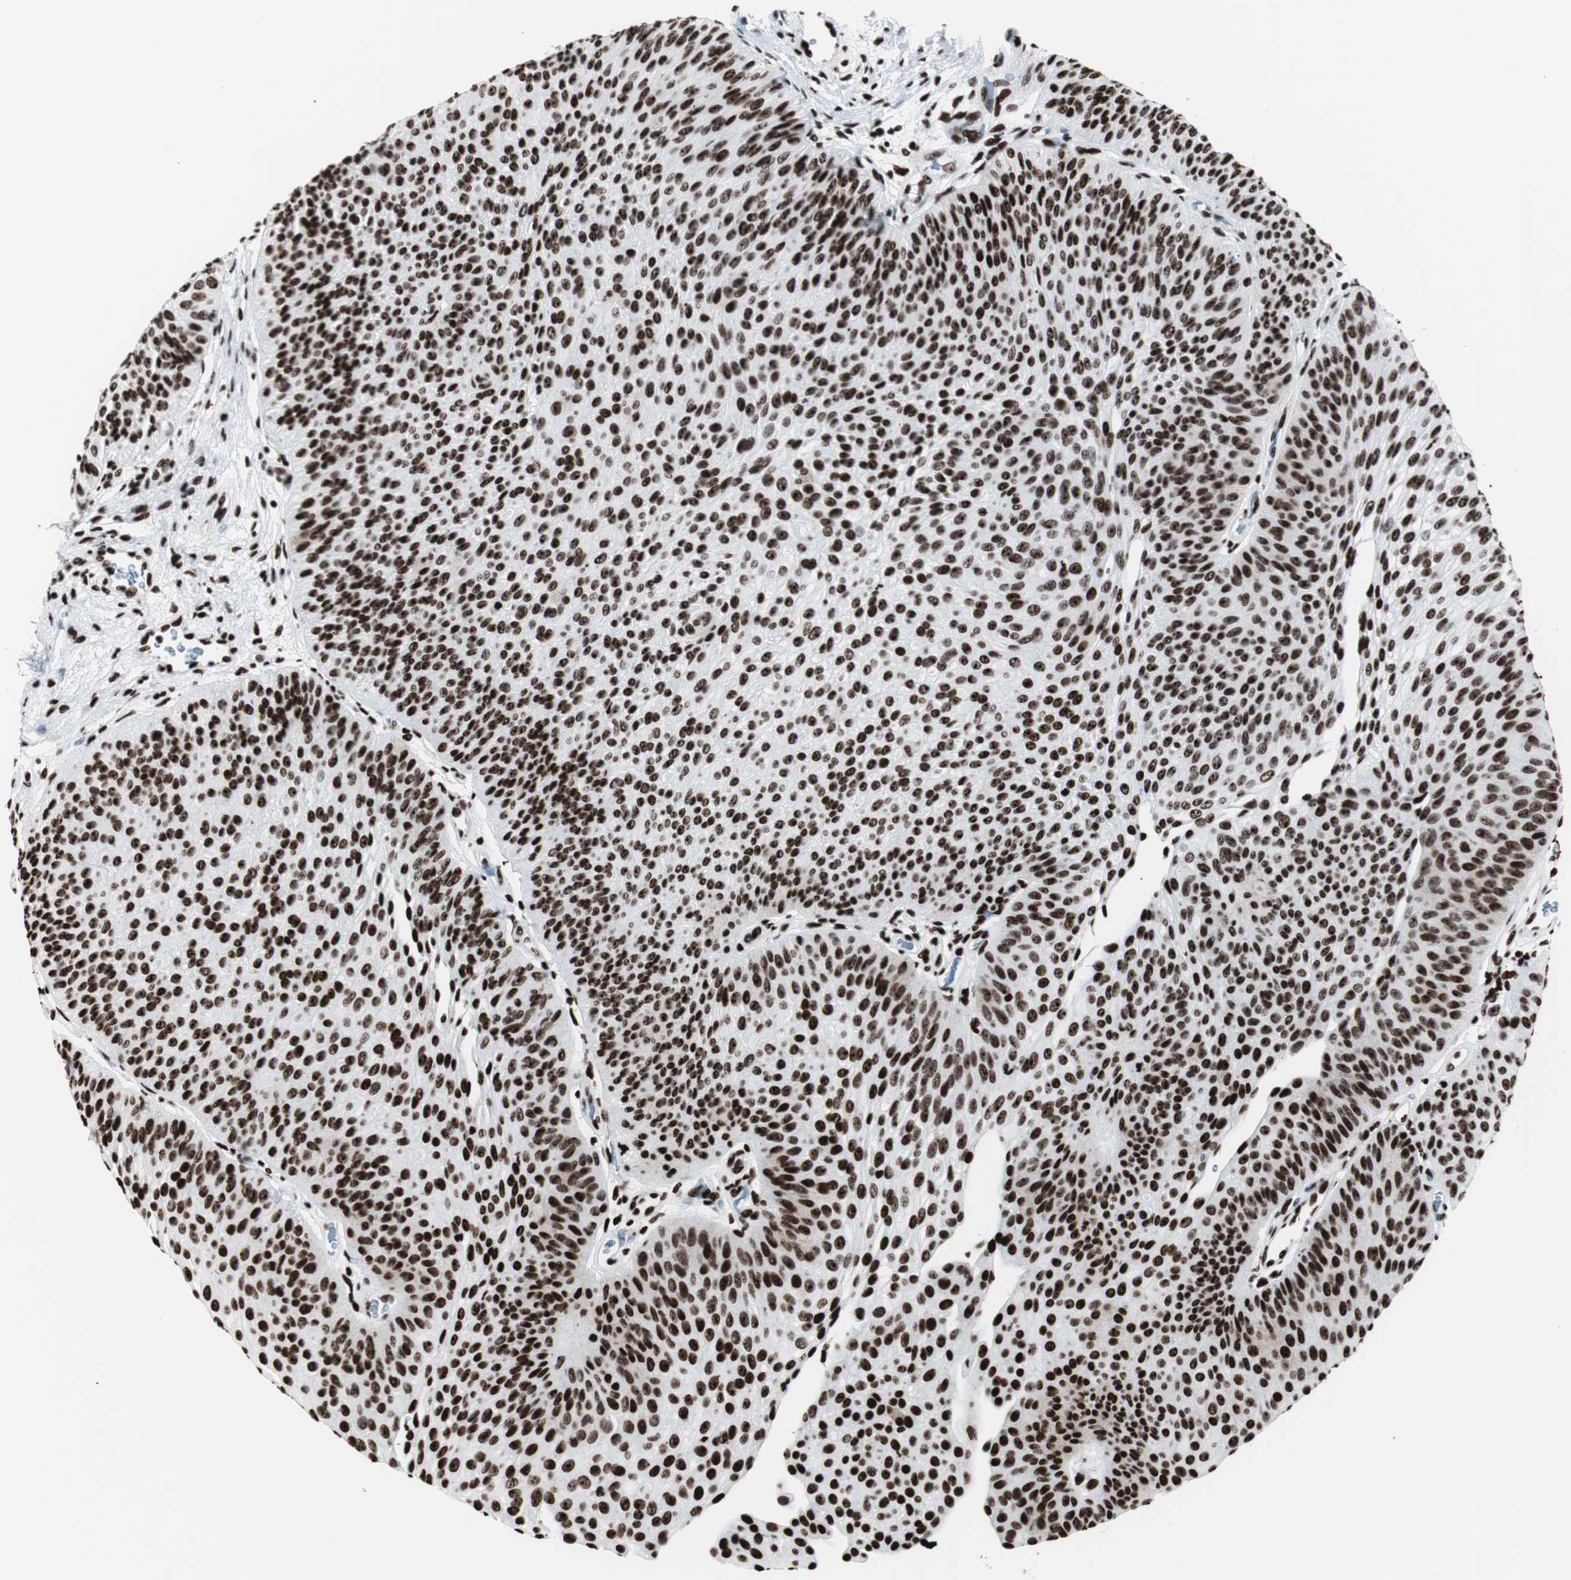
{"staining": {"intensity": "strong", "quantity": ">75%", "location": "nuclear"}, "tissue": "urothelial cancer", "cell_type": "Tumor cells", "image_type": "cancer", "snomed": [{"axis": "morphology", "description": "Urothelial carcinoma, Low grade"}, {"axis": "topography", "description": "Urinary bladder"}], "caption": "Tumor cells reveal high levels of strong nuclear positivity in approximately >75% of cells in urothelial carcinoma (low-grade).", "gene": "NCL", "patient": {"sex": "female", "age": 60}}